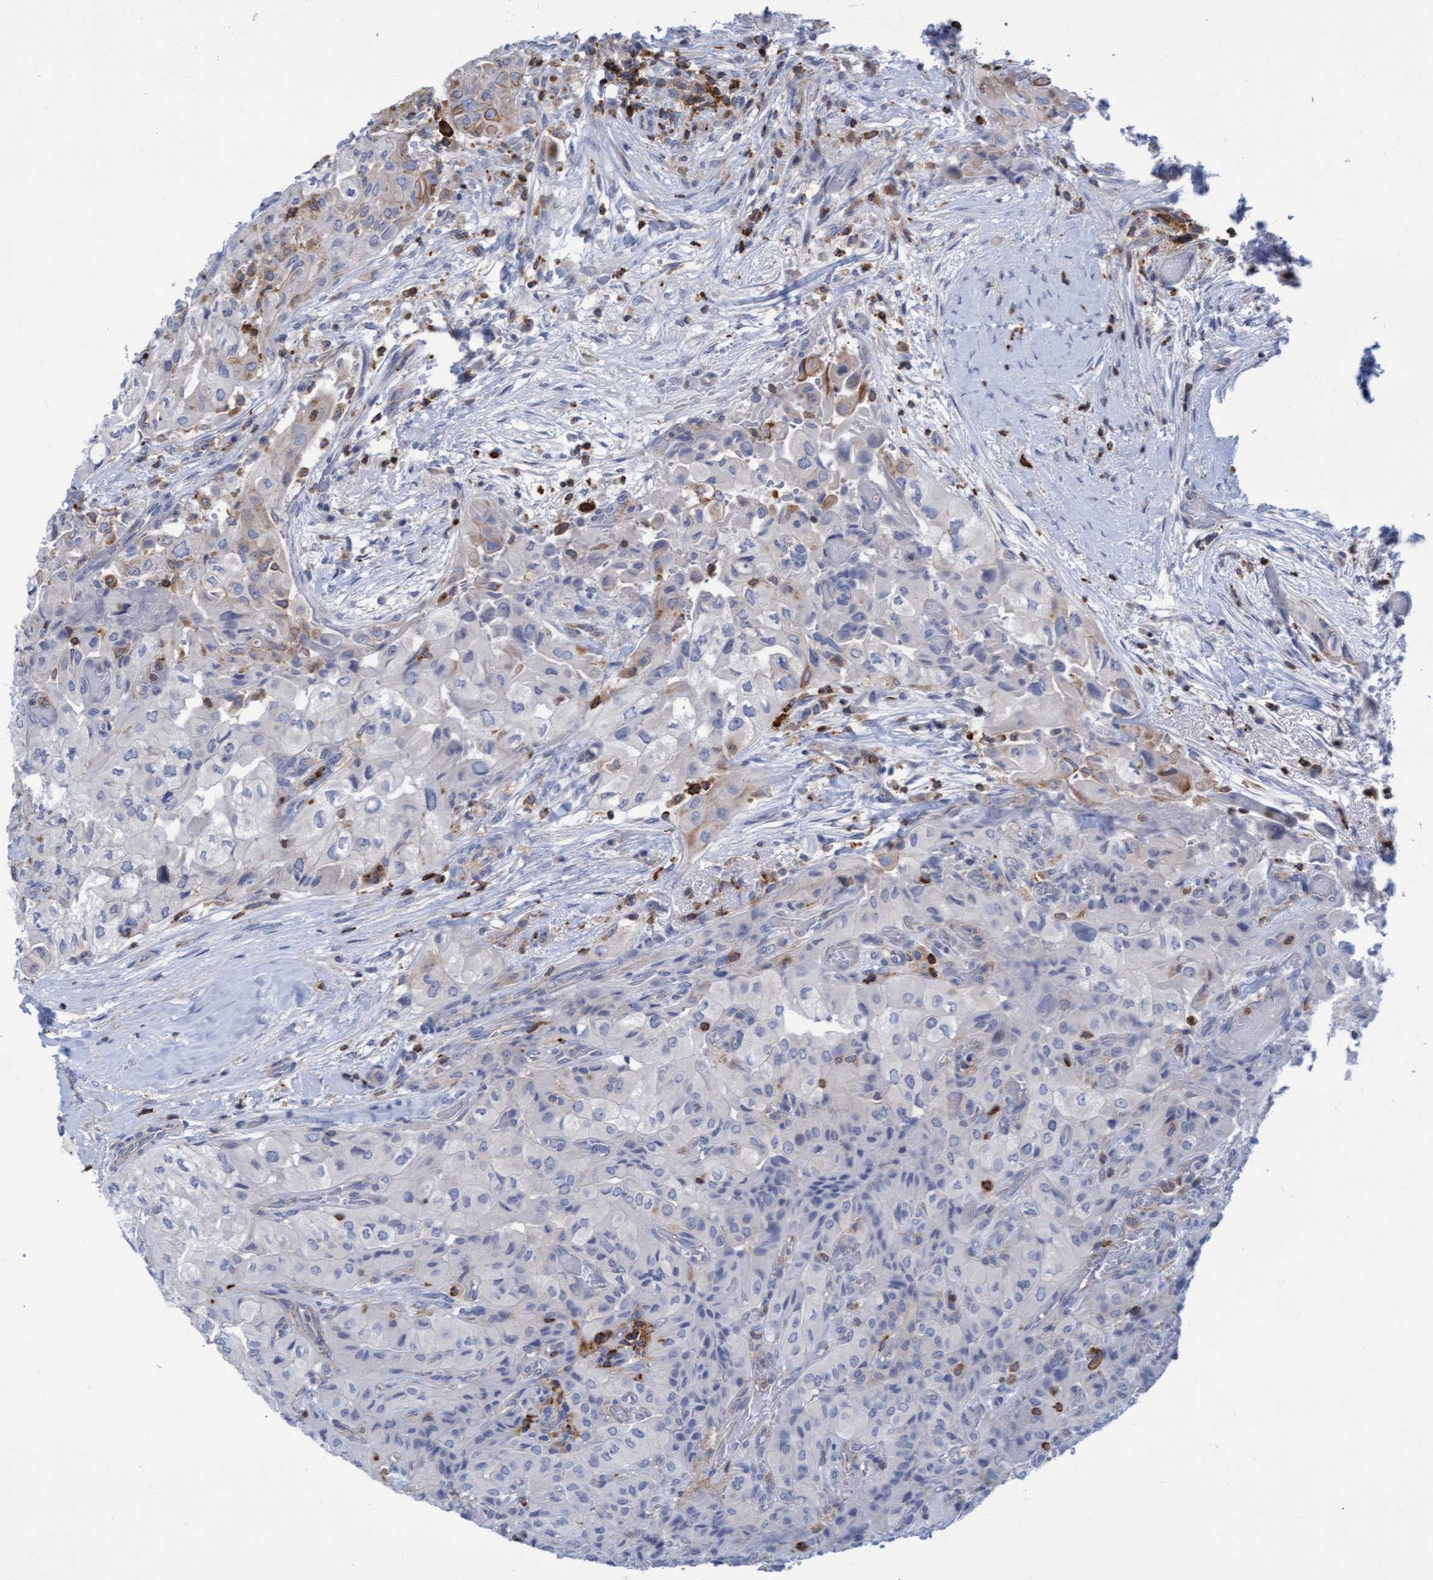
{"staining": {"intensity": "moderate", "quantity": "<25%", "location": "cytoplasmic/membranous"}, "tissue": "thyroid cancer", "cell_type": "Tumor cells", "image_type": "cancer", "snomed": [{"axis": "morphology", "description": "Papillary adenocarcinoma, NOS"}, {"axis": "topography", "description": "Thyroid gland"}], "caption": "This is an image of immunohistochemistry (IHC) staining of thyroid cancer (papillary adenocarcinoma), which shows moderate staining in the cytoplasmic/membranous of tumor cells.", "gene": "FNBP1", "patient": {"sex": "female", "age": 59}}